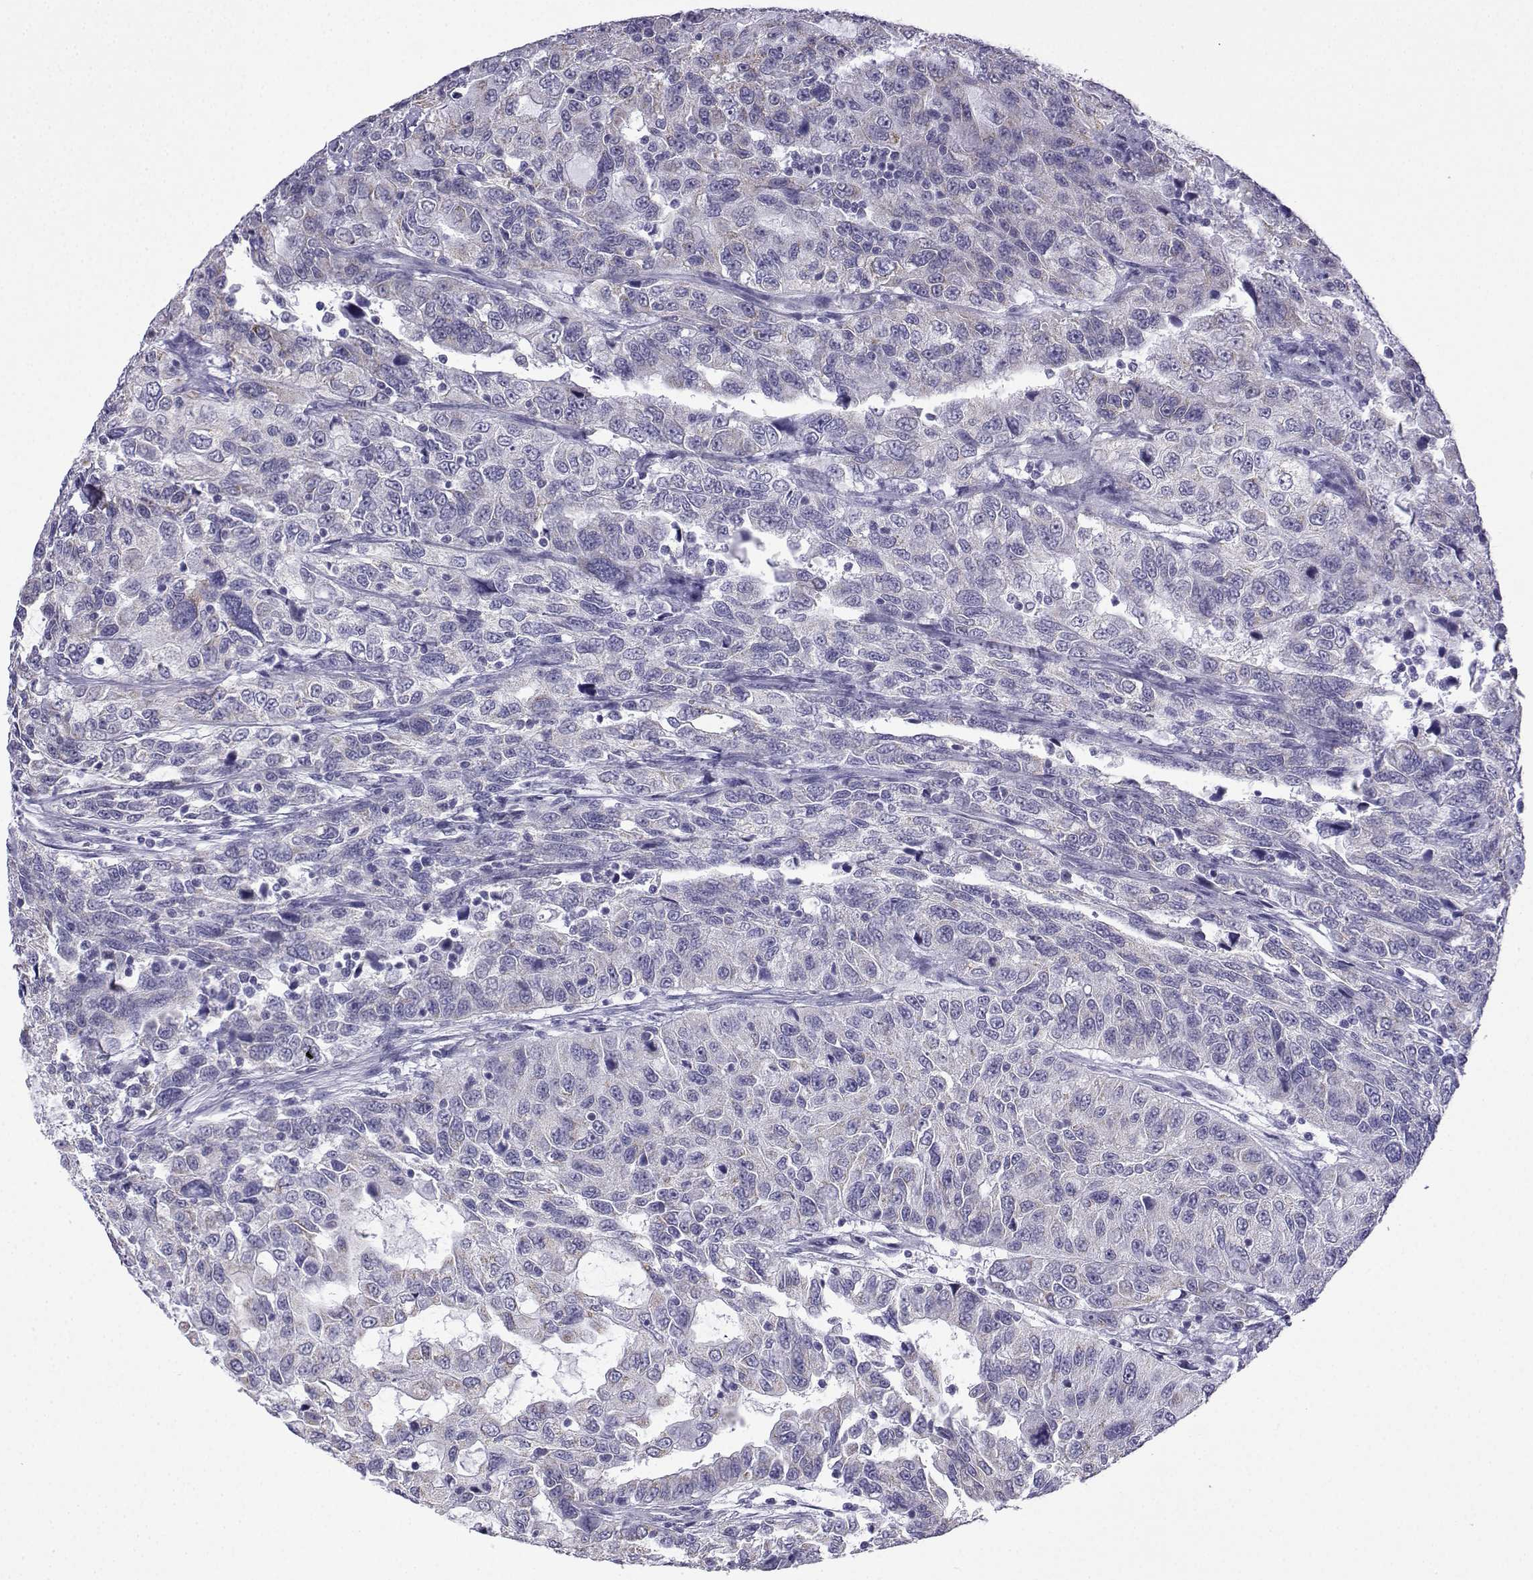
{"staining": {"intensity": "negative", "quantity": "none", "location": "none"}, "tissue": "urothelial cancer", "cell_type": "Tumor cells", "image_type": "cancer", "snomed": [{"axis": "morphology", "description": "Urothelial carcinoma, NOS"}, {"axis": "morphology", "description": "Urothelial carcinoma, High grade"}, {"axis": "topography", "description": "Urinary bladder"}], "caption": "DAB (3,3'-diaminobenzidine) immunohistochemical staining of human urothelial cancer reveals no significant staining in tumor cells. (DAB (3,3'-diaminobenzidine) immunohistochemistry (IHC), high magnification).", "gene": "ACRBP", "patient": {"sex": "female", "age": 73}}